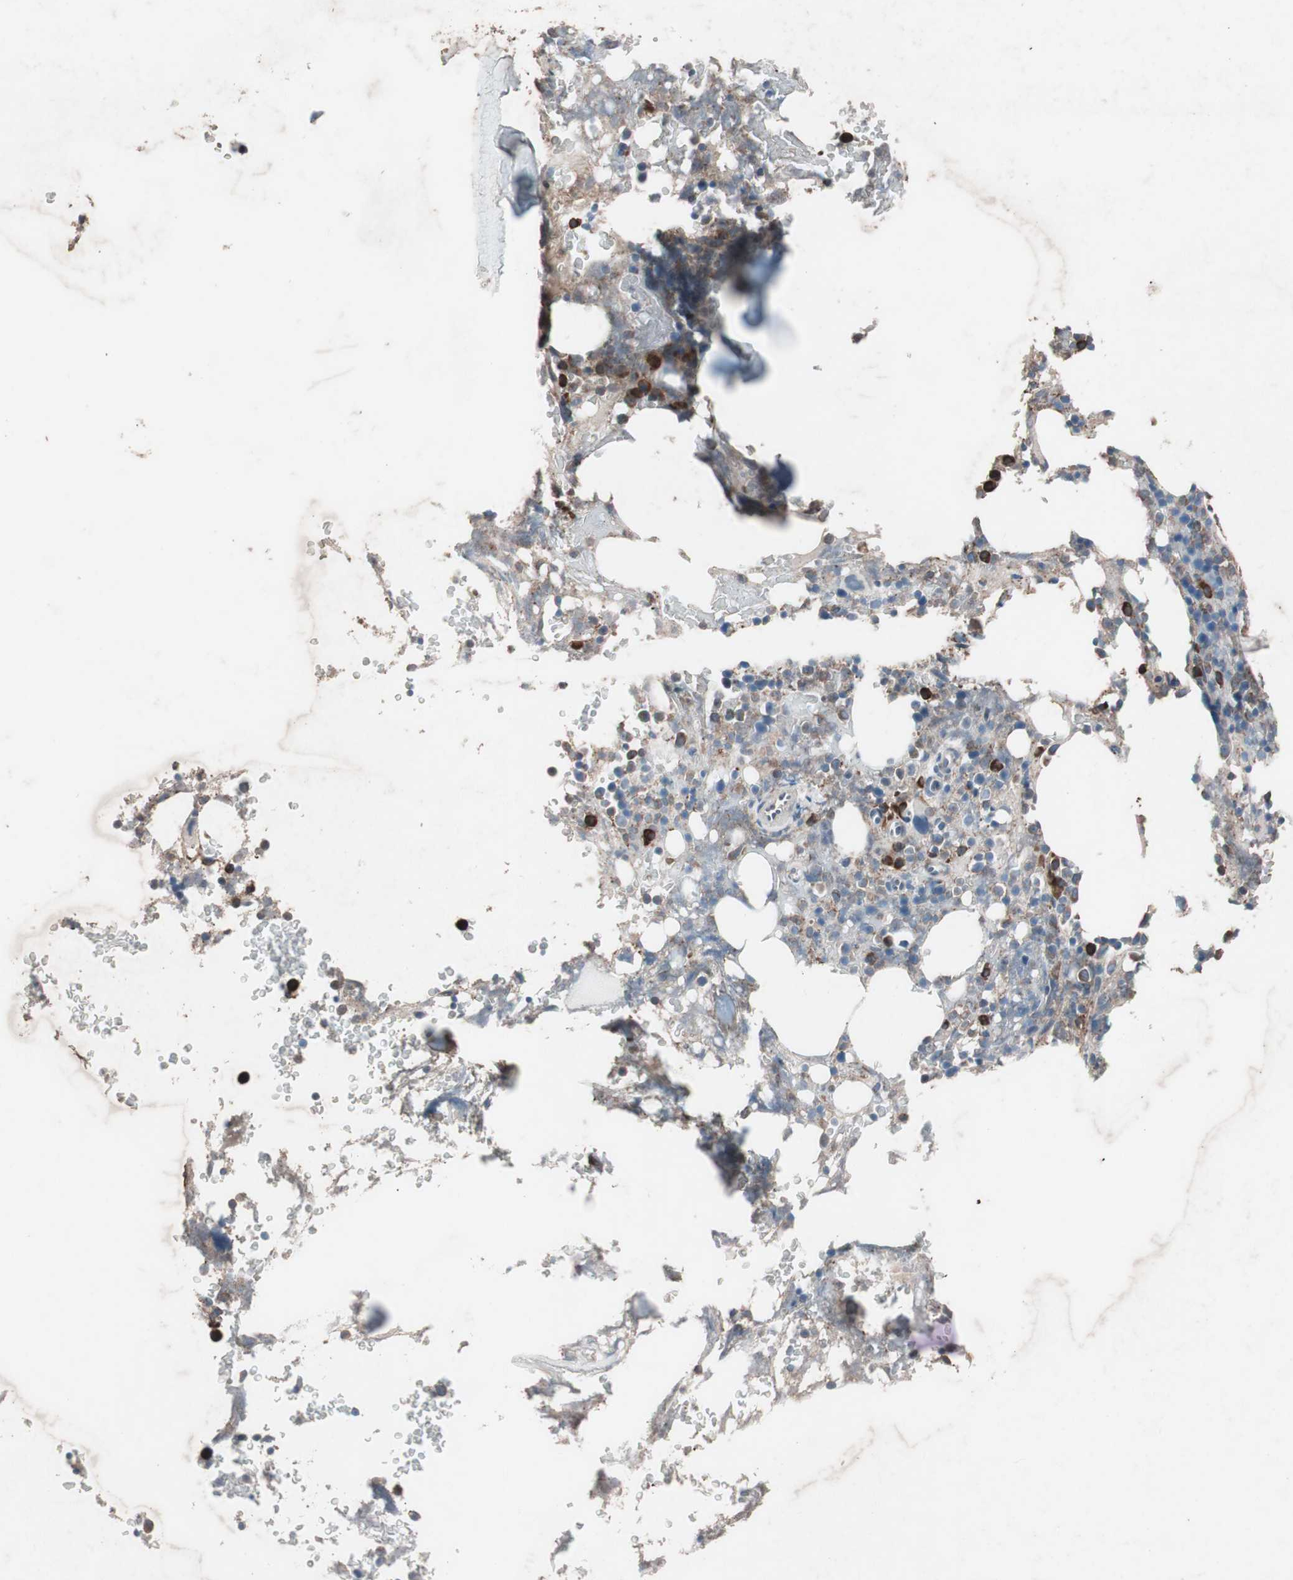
{"staining": {"intensity": "strong", "quantity": "<25%", "location": "cytoplasmic/membranous"}, "tissue": "bone marrow", "cell_type": "Hematopoietic cells", "image_type": "normal", "snomed": [{"axis": "morphology", "description": "Normal tissue, NOS"}, {"axis": "topography", "description": "Bone marrow"}], "caption": "The image displays immunohistochemical staining of normal bone marrow. There is strong cytoplasmic/membranous positivity is appreciated in about <25% of hematopoietic cells. (DAB (3,3'-diaminobenzidine) = brown stain, brightfield microscopy at high magnification).", "gene": "GRB7", "patient": {"sex": "female", "age": 66}}